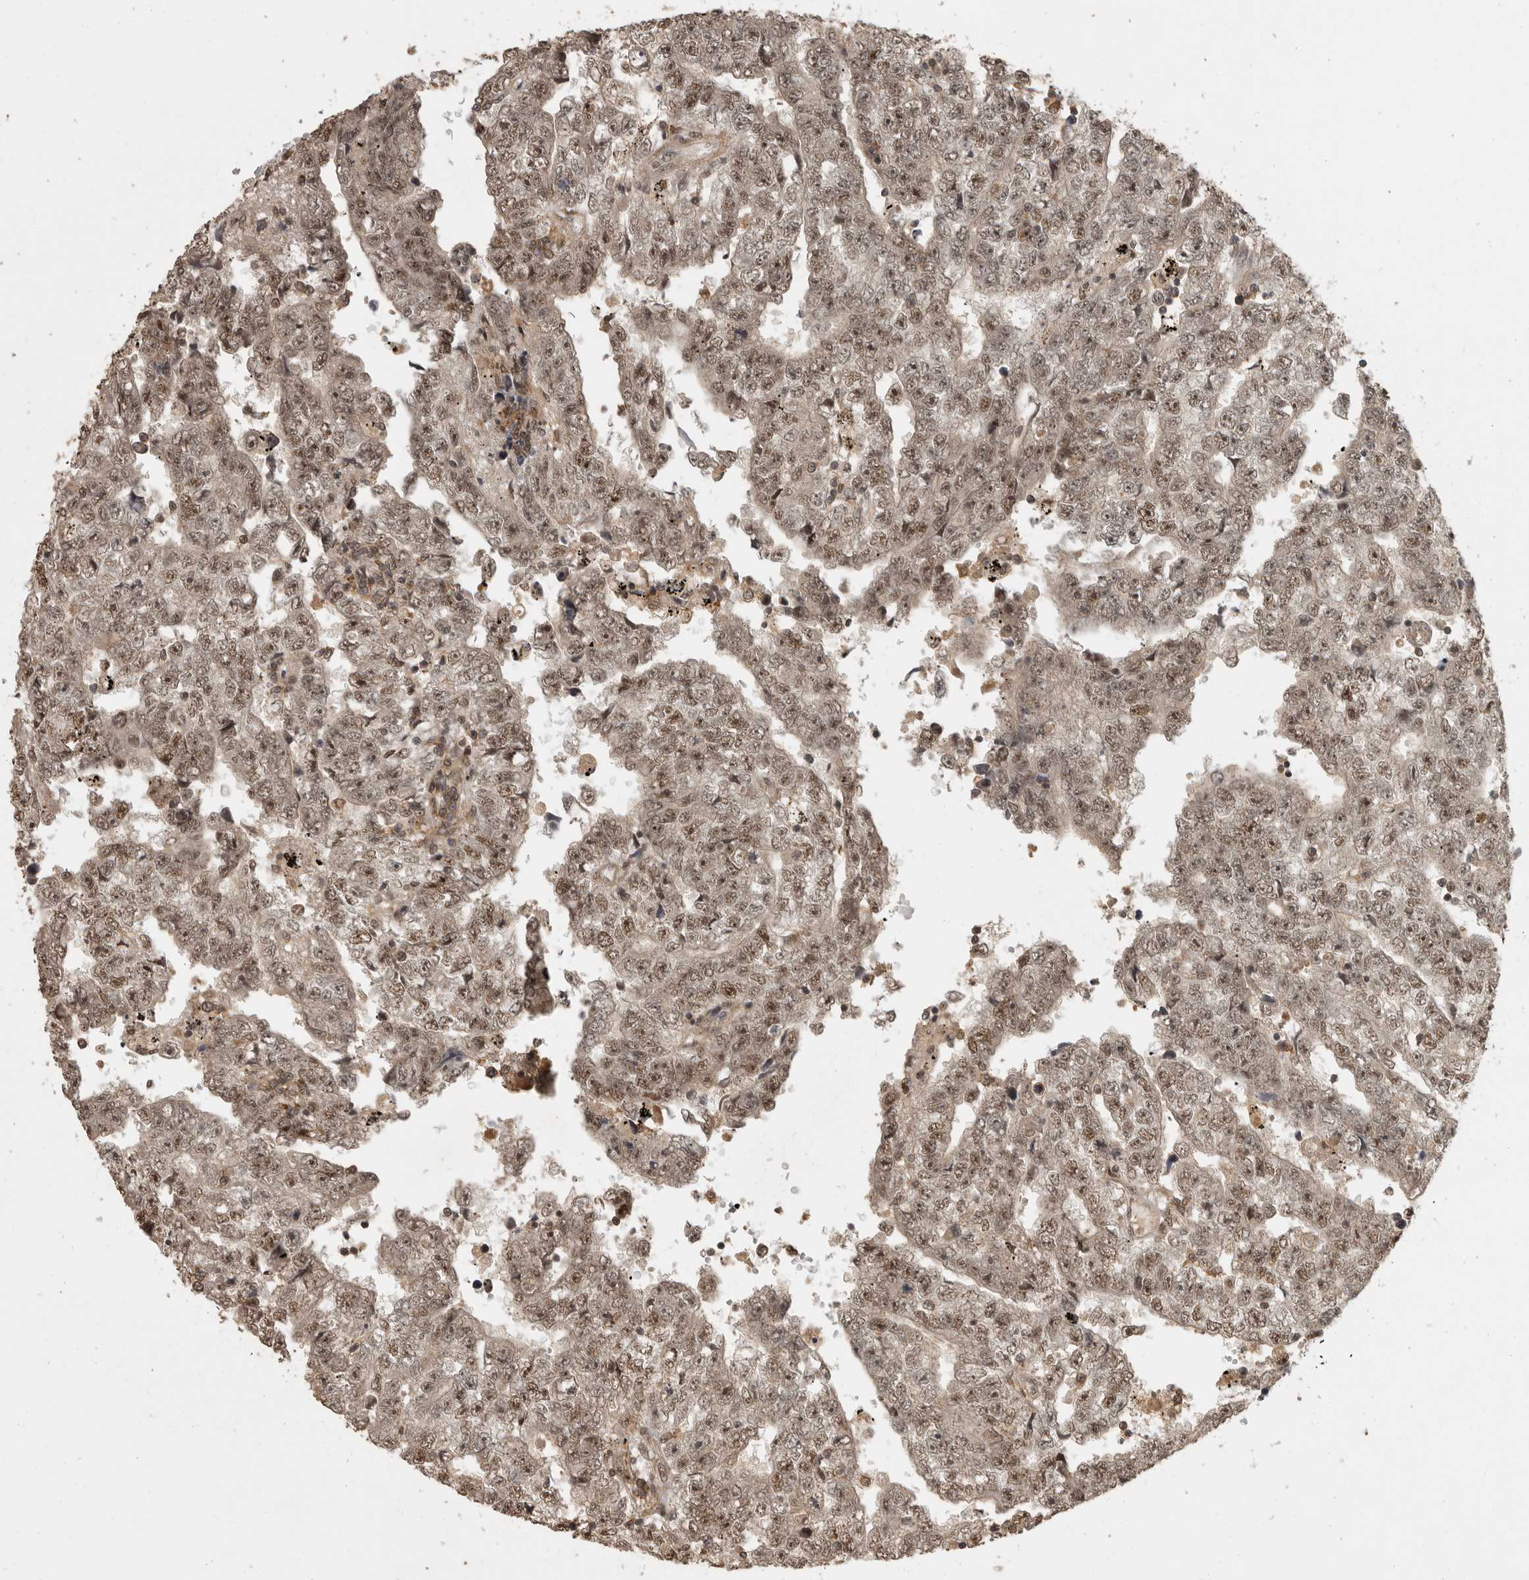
{"staining": {"intensity": "moderate", "quantity": ">75%", "location": "nuclear"}, "tissue": "testis cancer", "cell_type": "Tumor cells", "image_type": "cancer", "snomed": [{"axis": "morphology", "description": "Carcinoma, Embryonal, NOS"}, {"axis": "topography", "description": "Testis"}], "caption": "Immunohistochemical staining of human embryonal carcinoma (testis) shows moderate nuclear protein staining in about >75% of tumor cells.", "gene": "CBLL1", "patient": {"sex": "male", "age": 25}}